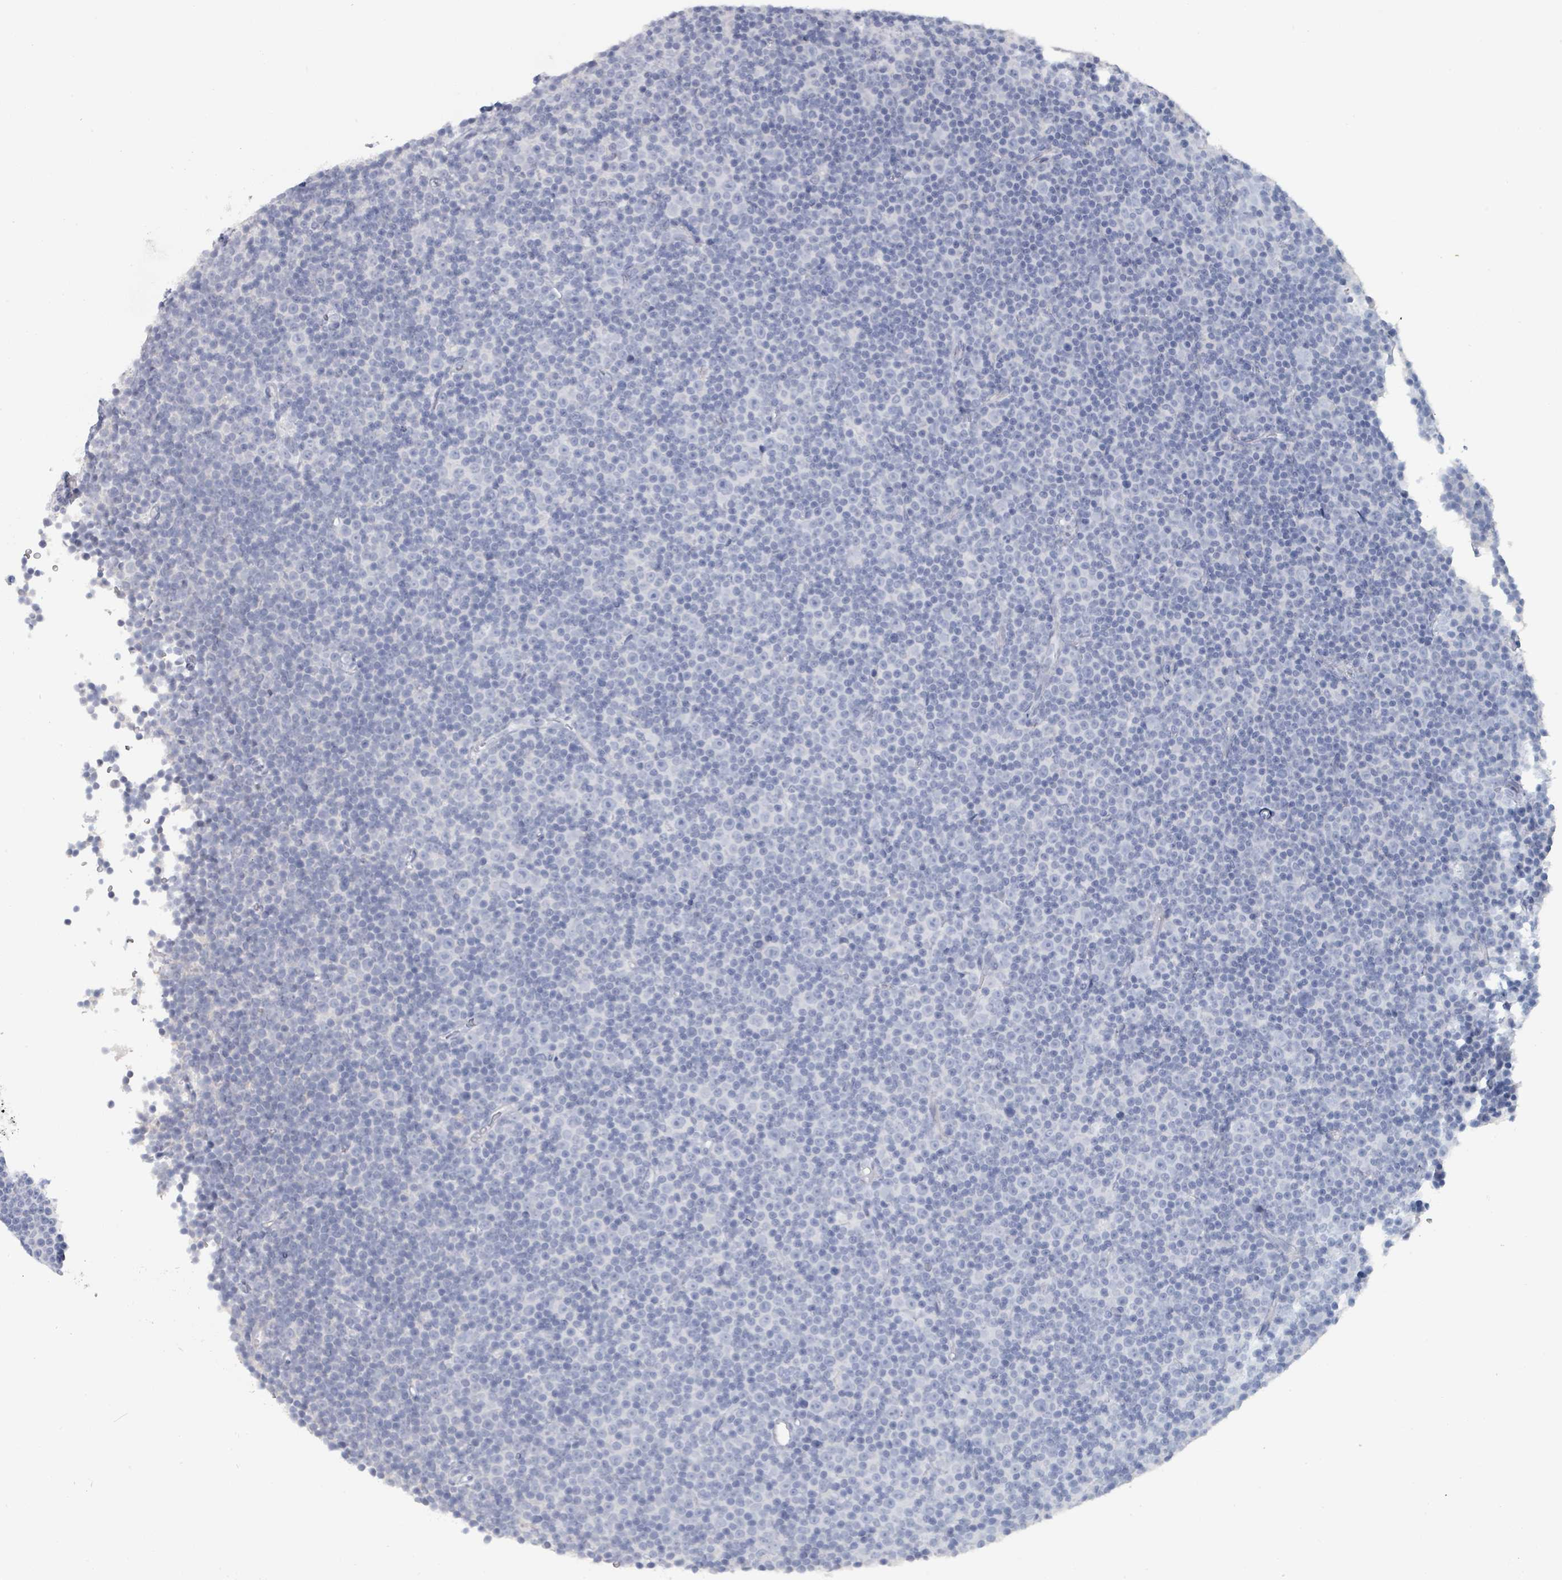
{"staining": {"intensity": "negative", "quantity": "none", "location": "none"}, "tissue": "lymphoma", "cell_type": "Tumor cells", "image_type": "cancer", "snomed": [{"axis": "morphology", "description": "Malignant lymphoma, non-Hodgkin's type, Low grade"}, {"axis": "topography", "description": "Lymph node"}], "caption": "High magnification brightfield microscopy of lymphoma stained with DAB (brown) and counterstained with hematoxylin (blue): tumor cells show no significant expression. (Immunohistochemistry, brightfield microscopy, high magnification).", "gene": "VPS13D", "patient": {"sex": "female", "age": 67}}